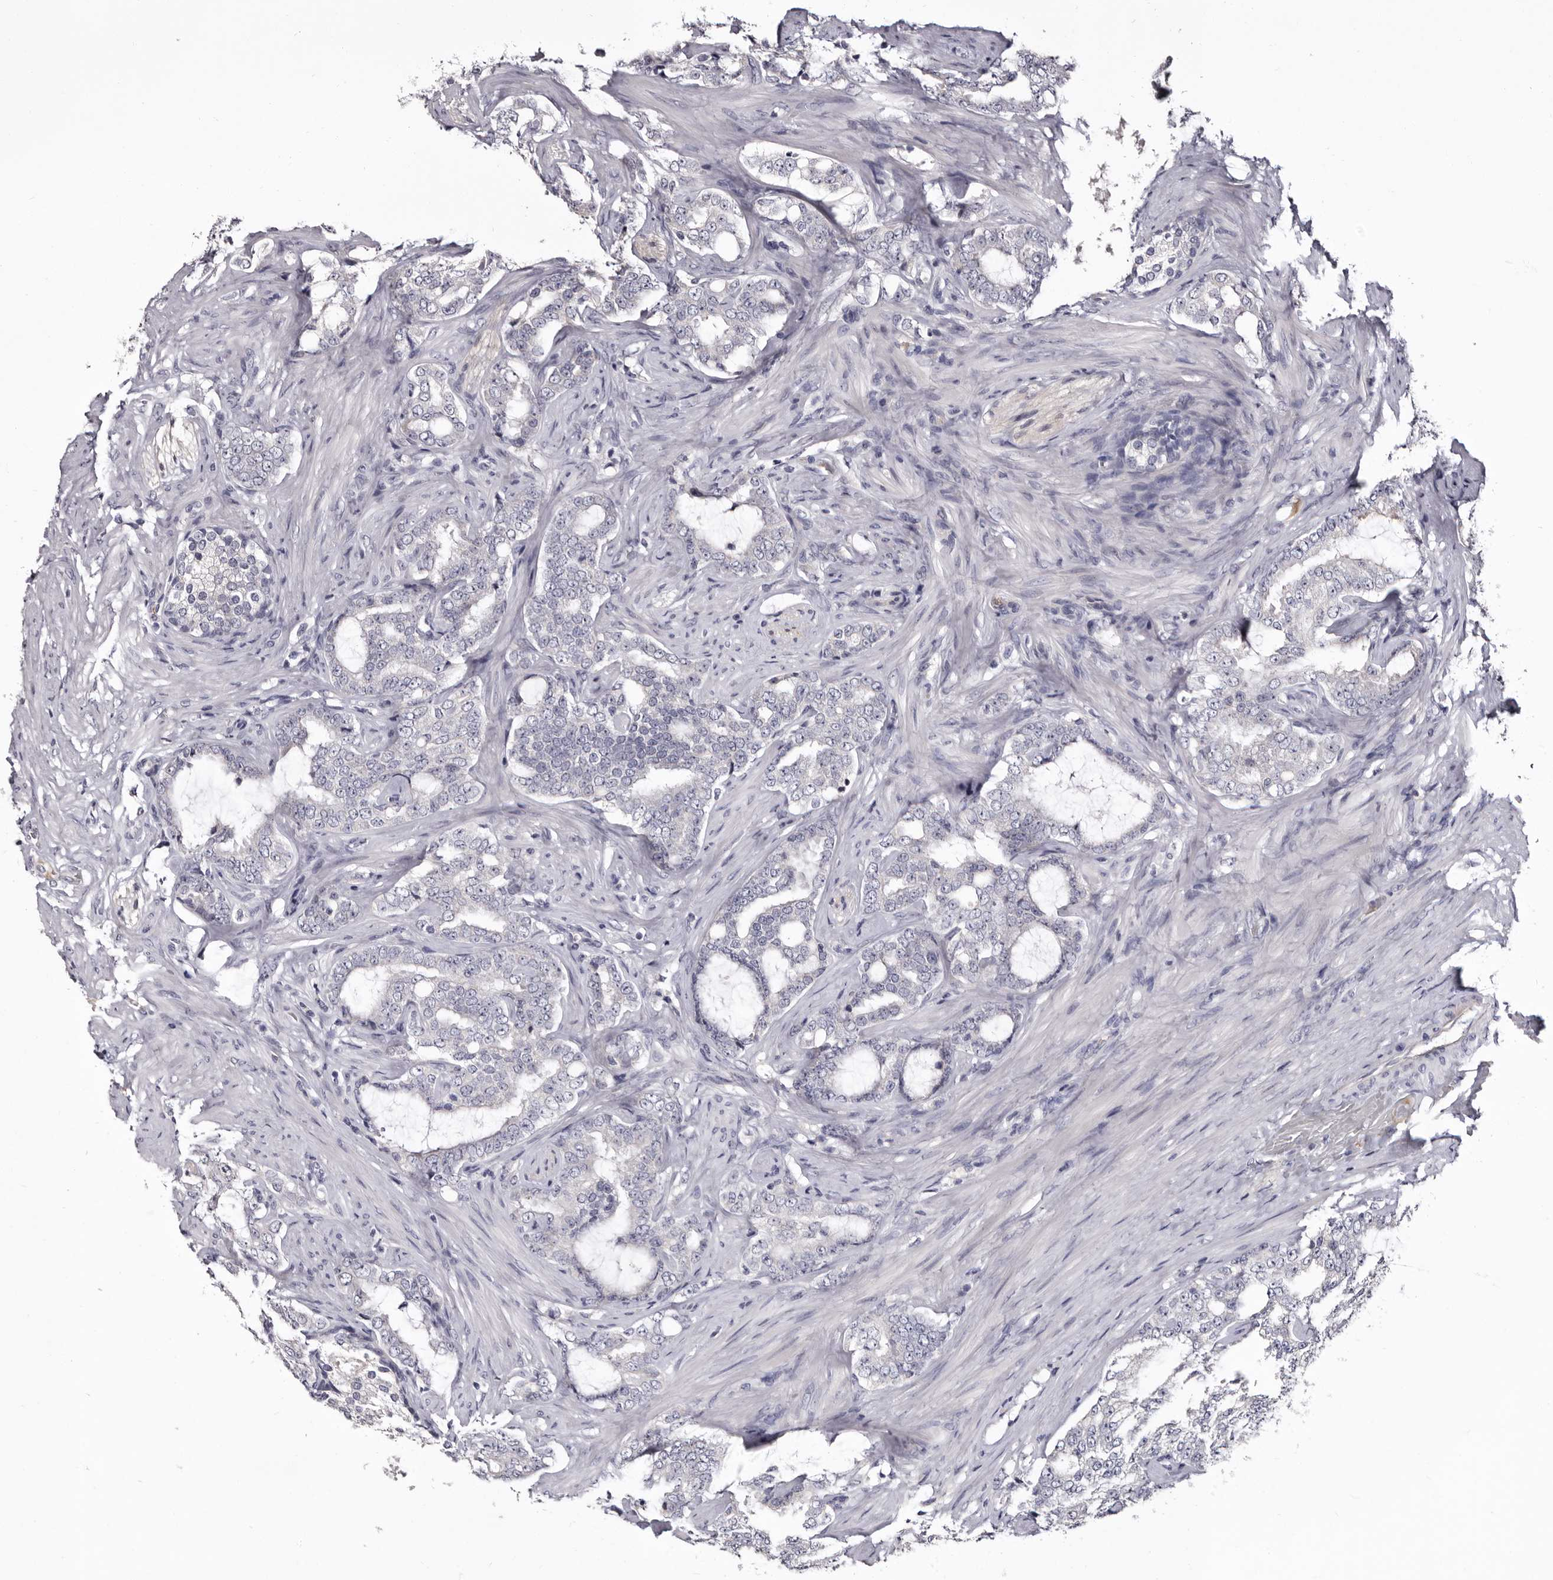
{"staining": {"intensity": "negative", "quantity": "none", "location": "none"}, "tissue": "prostate cancer", "cell_type": "Tumor cells", "image_type": "cancer", "snomed": [{"axis": "morphology", "description": "Adenocarcinoma, High grade"}, {"axis": "topography", "description": "Prostate"}], "caption": "Human prostate cancer stained for a protein using immunohistochemistry (IHC) displays no staining in tumor cells.", "gene": "BPGM", "patient": {"sex": "male", "age": 64}}